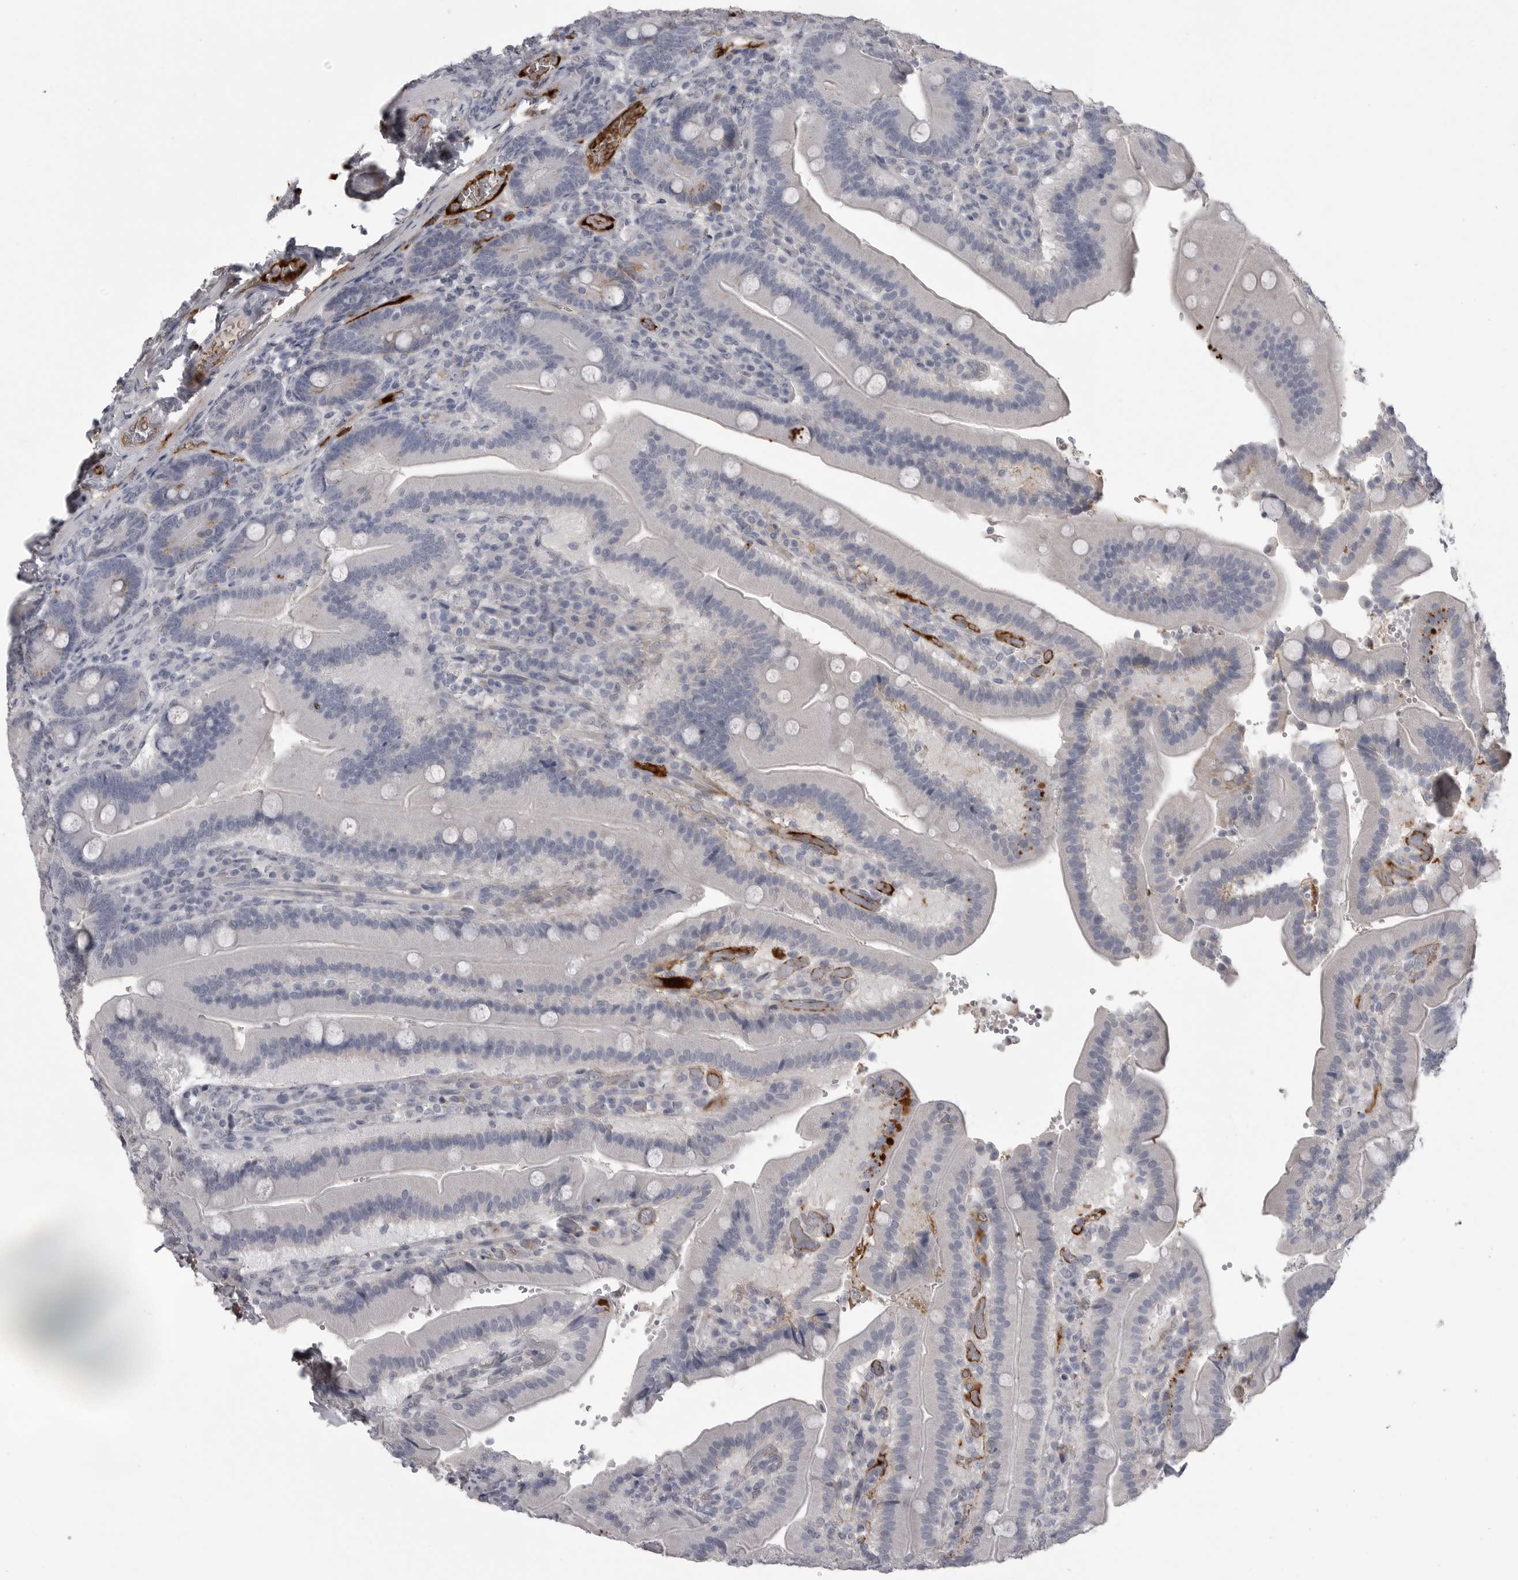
{"staining": {"intensity": "negative", "quantity": "none", "location": "none"}, "tissue": "duodenum", "cell_type": "Glandular cells", "image_type": "normal", "snomed": [{"axis": "morphology", "description": "Normal tissue, NOS"}, {"axis": "topography", "description": "Duodenum"}], "caption": "Immunohistochemical staining of unremarkable human duodenum displays no significant positivity in glandular cells.", "gene": "SERPING1", "patient": {"sex": "female", "age": 62}}